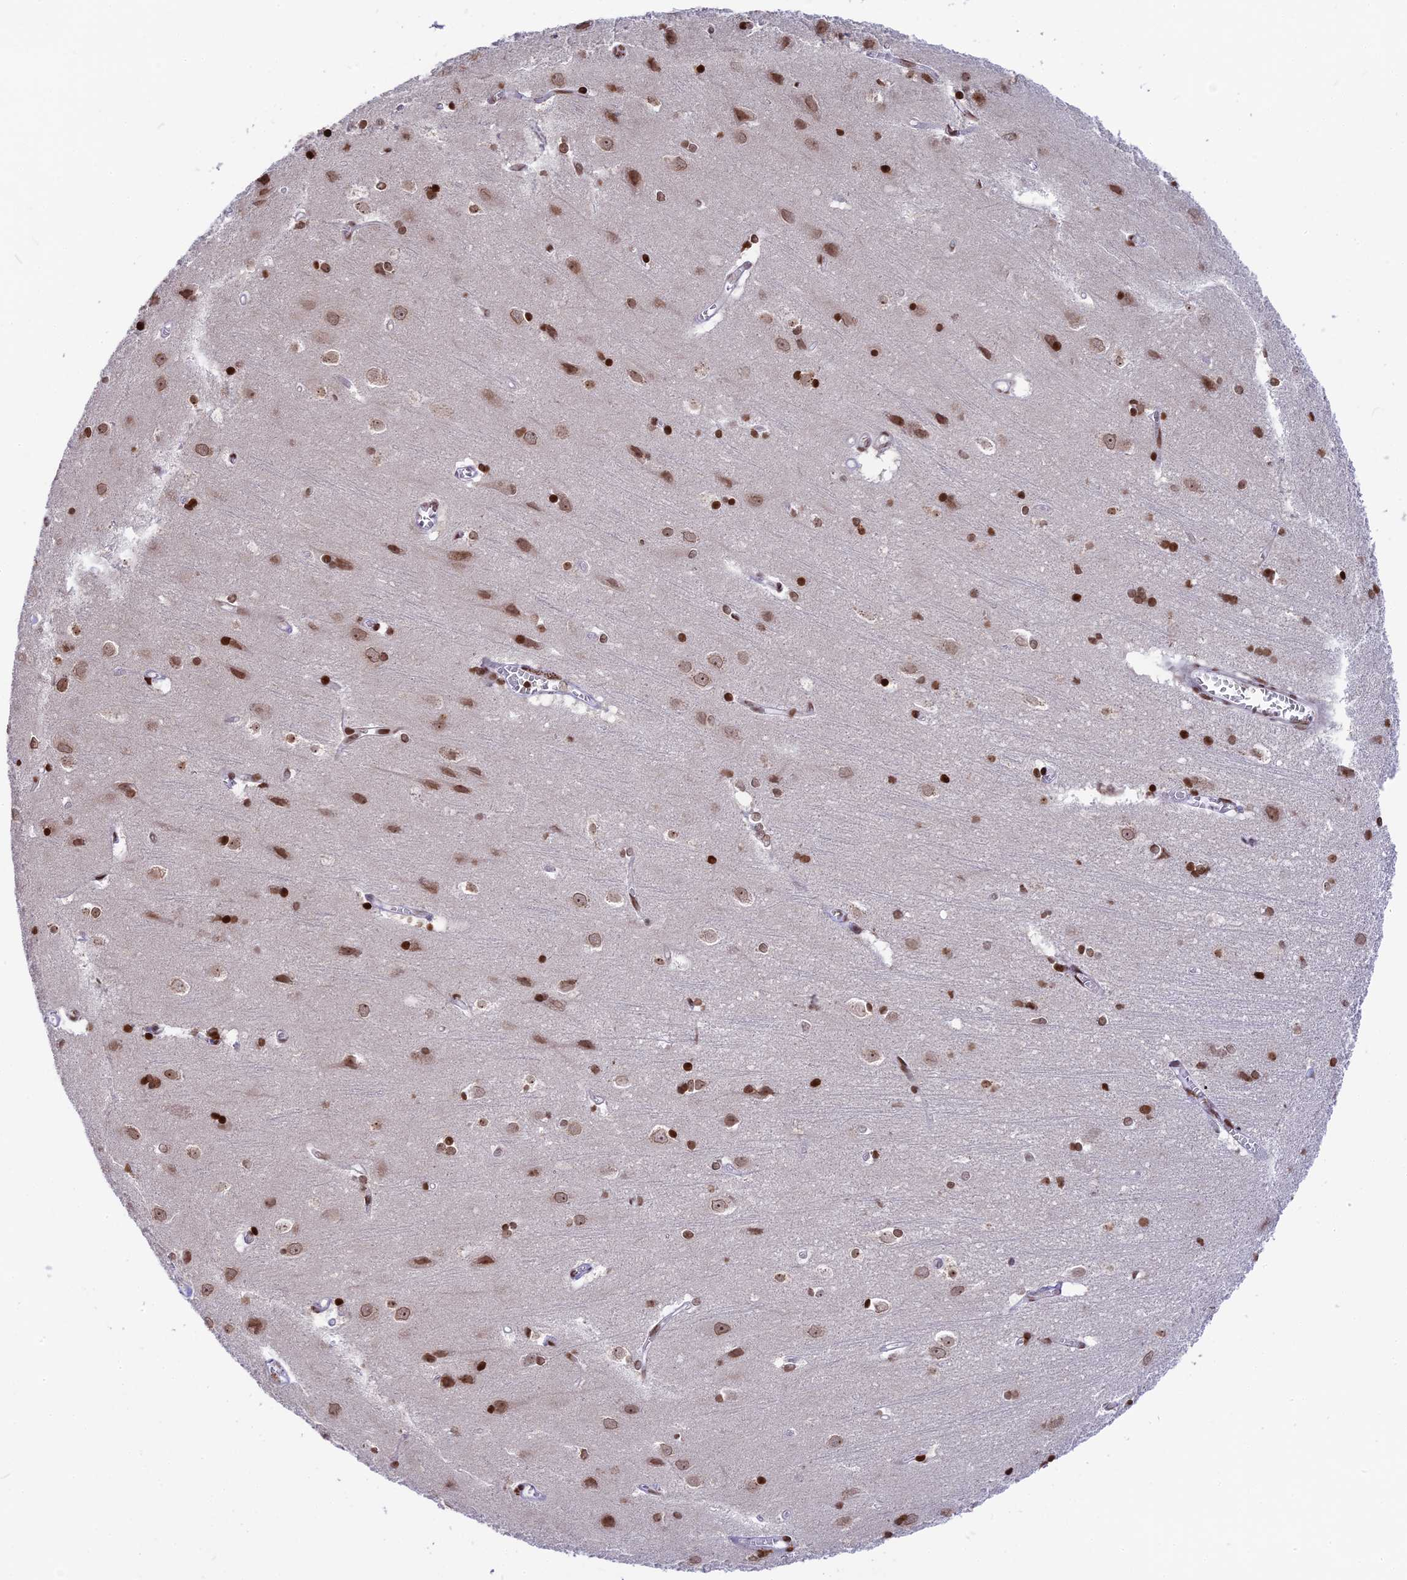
{"staining": {"intensity": "moderate", "quantity": "25%-75%", "location": "nuclear"}, "tissue": "cerebral cortex", "cell_type": "Endothelial cells", "image_type": "normal", "snomed": [{"axis": "morphology", "description": "Normal tissue, NOS"}, {"axis": "topography", "description": "Cerebral cortex"}], "caption": "DAB immunohistochemical staining of benign human cerebral cortex displays moderate nuclear protein staining in about 25%-75% of endothelial cells.", "gene": "TET2", "patient": {"sex": "male", "age": 54}}